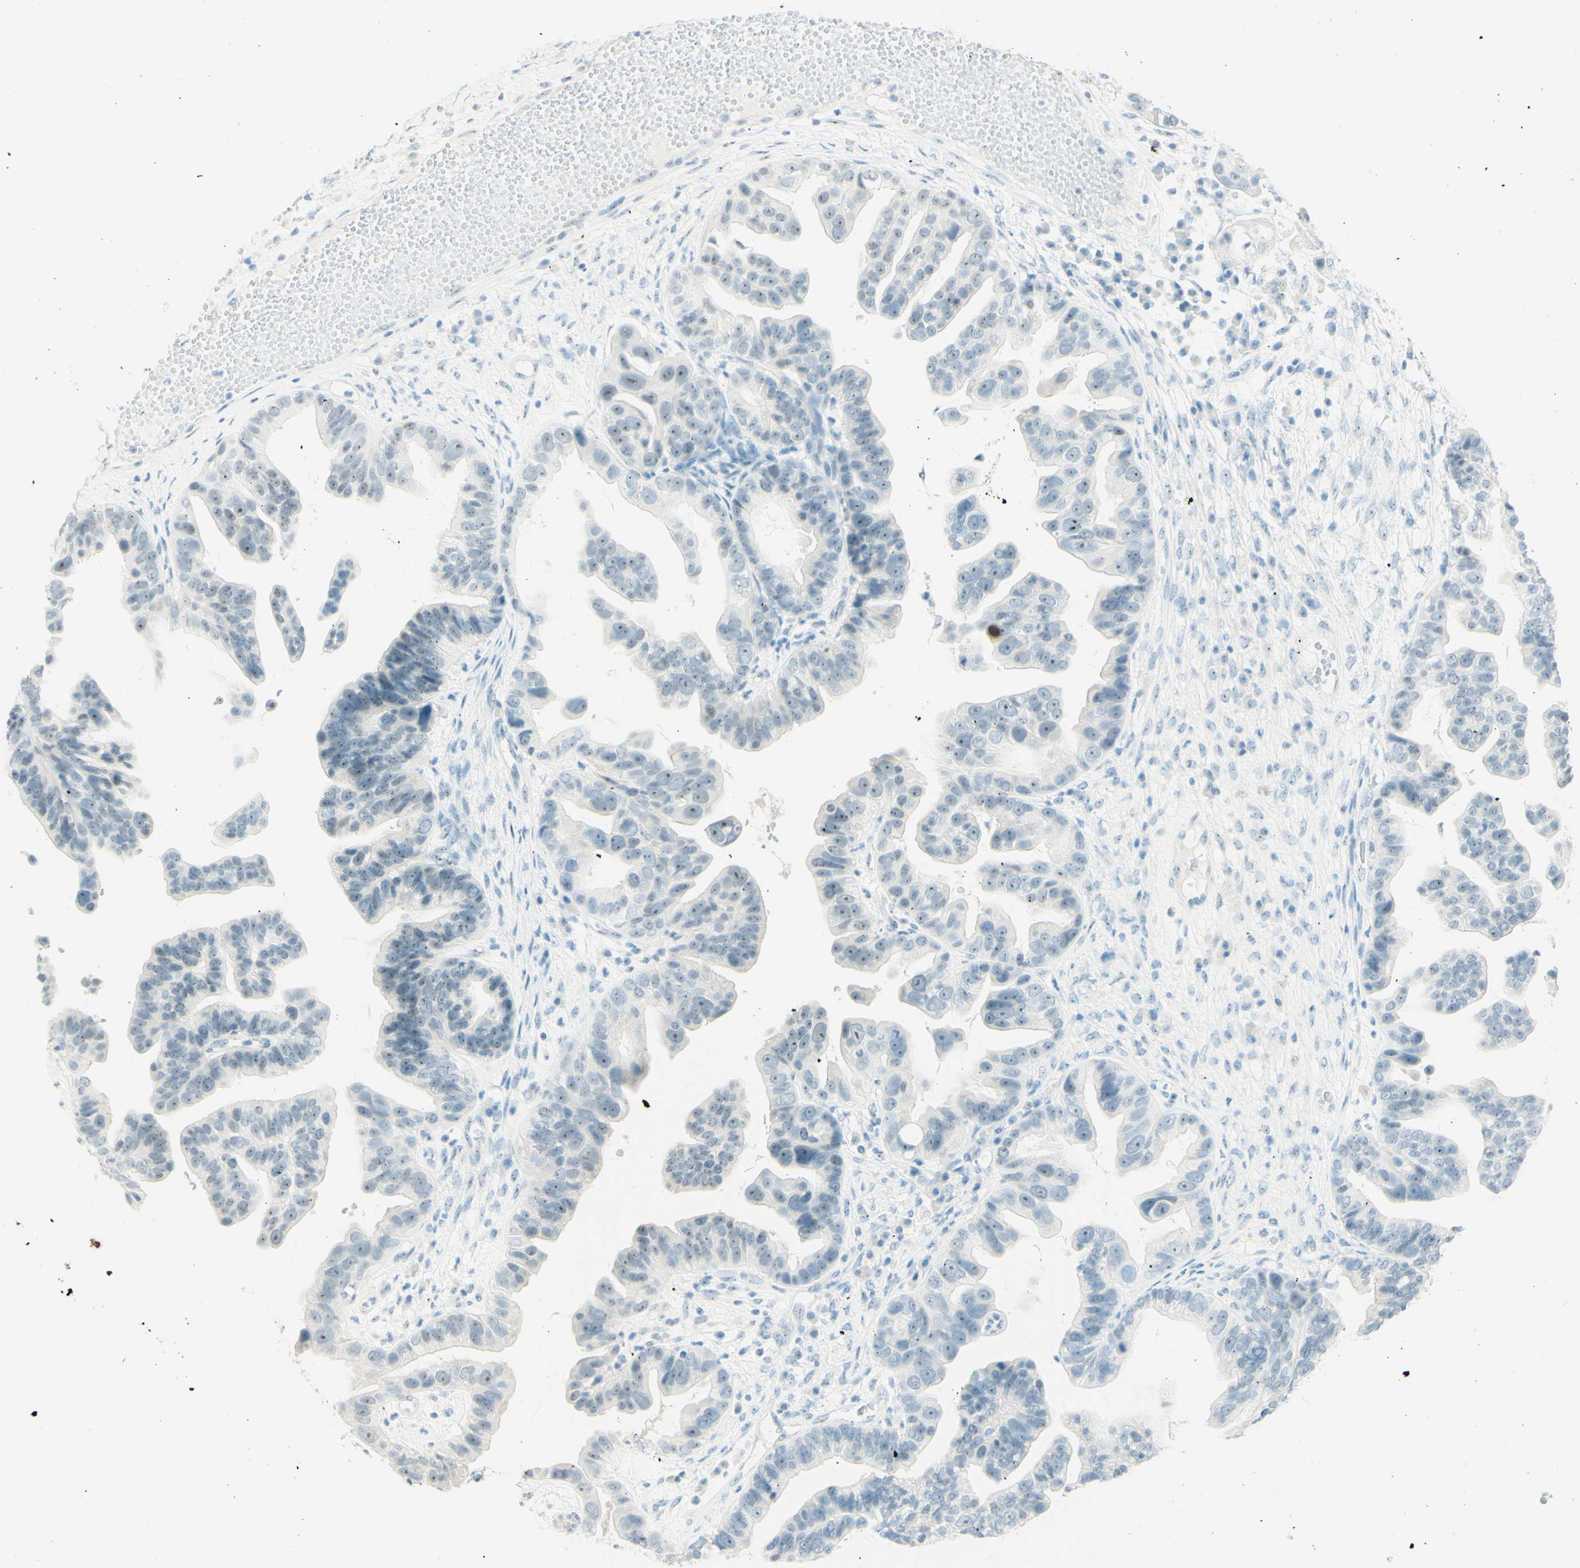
{"staining": {"intensity": "weak", "quantity": "25%-75%", "location": "nuclear"}, "tissue": "ovarian cancer", "cell_type": "Tumor cells", "image_type": "cancer", "snomed": [{"axis": "morphology", "description": "Cystadenocarcinoma, serous, NOS"}, {"axis": "topography", "description": "Ovary"}], "caption": "About 25%-75% of tumor cells in human ovarian cancer demonstrate weak nuclear protein expression as visualized by brown immunohistochemical staining.", "gene": "FMR1NB", "patient": {"sex": "female", "age": 56}}